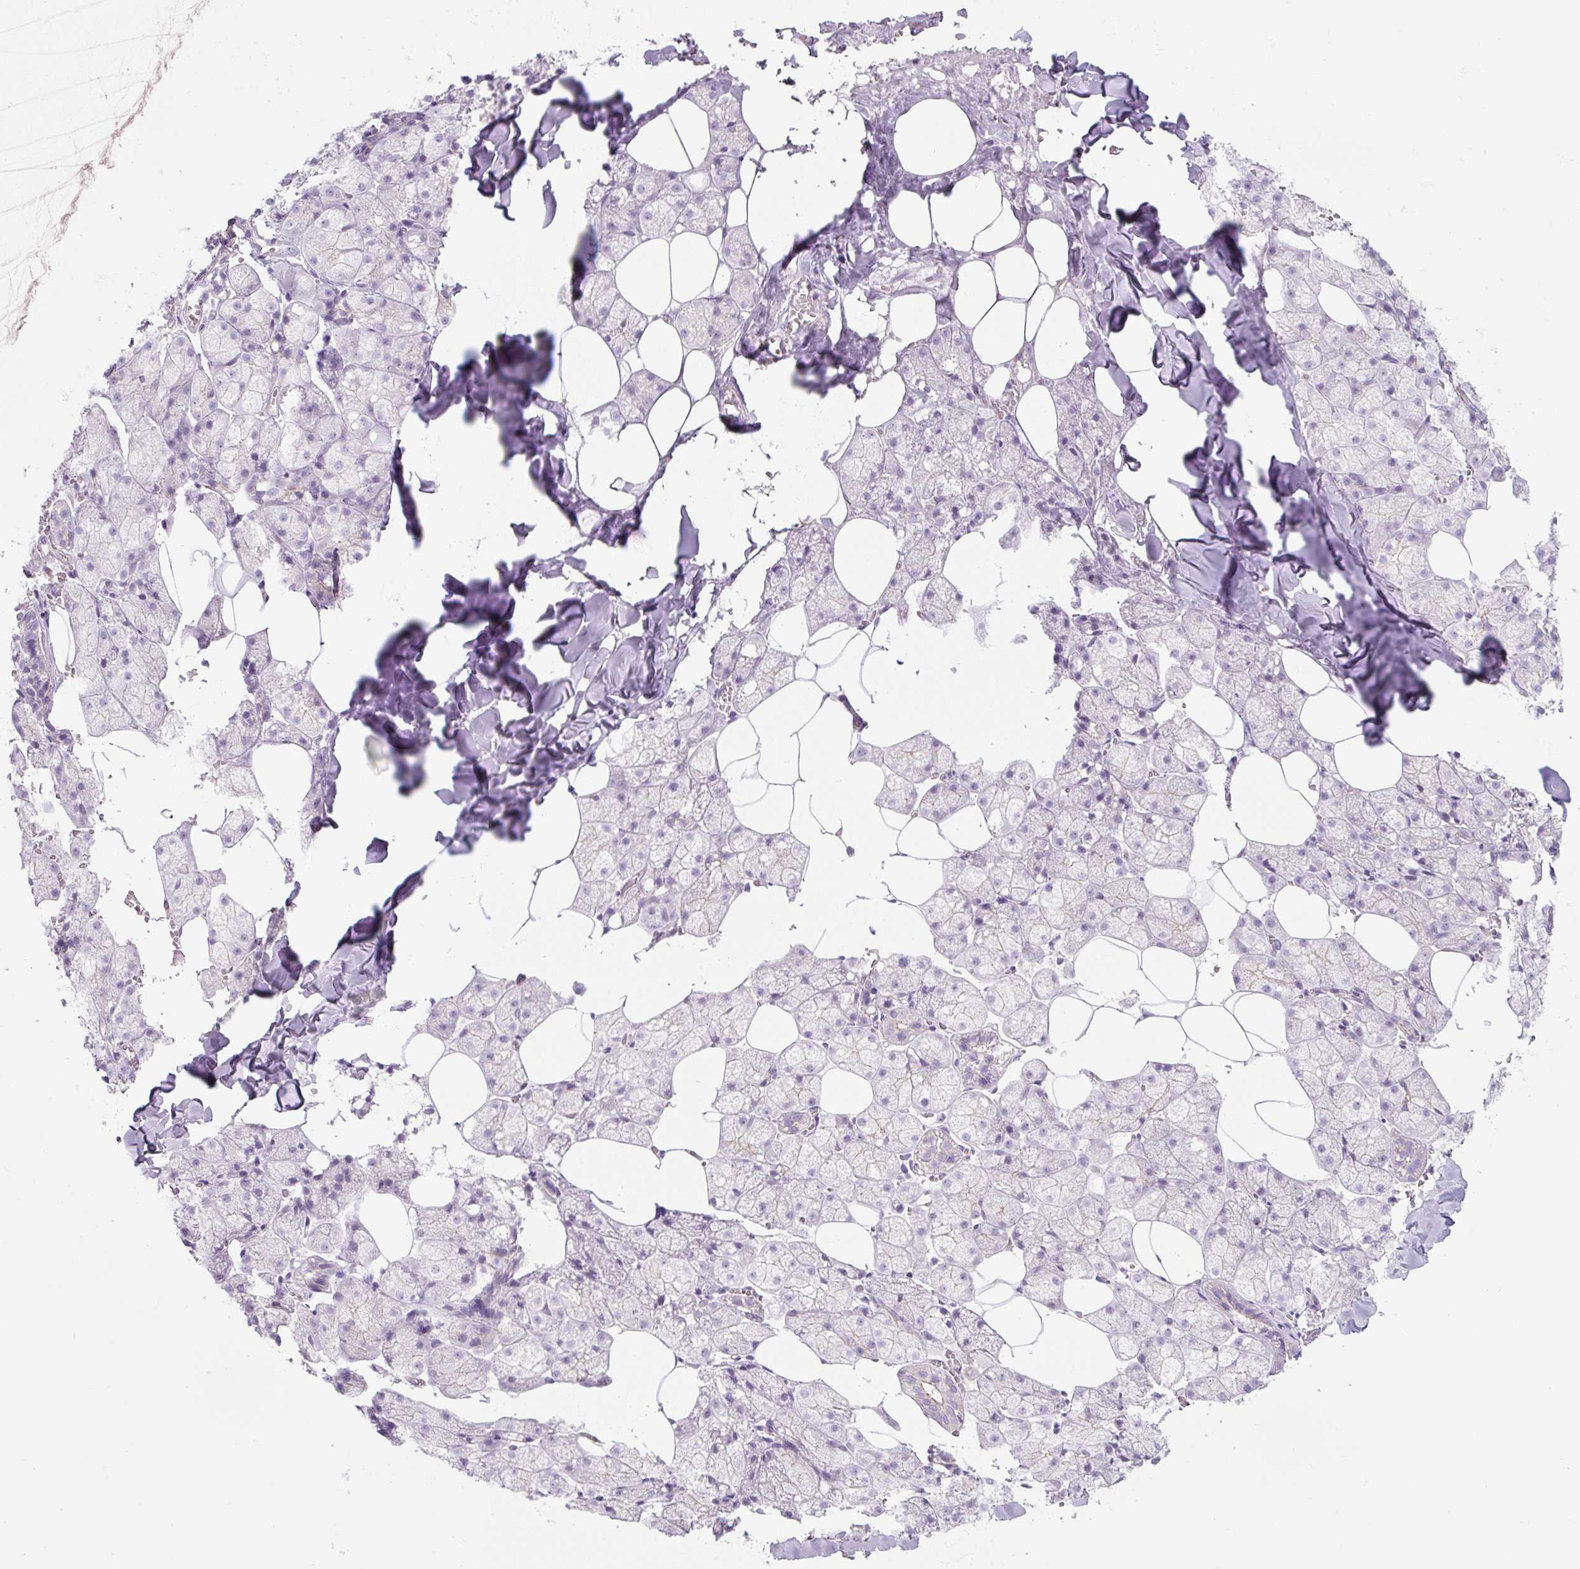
{"staining": {"intensity": "weak", "quantity": "25%-75%", "location": "cytoplasmic/membranous"}, "tissue": "salivary gland", "cell_type": "Glandular cells", "image_type": "normal", "snomed": [{"axis": "morphology", "description": "Normal tissue, NOS"}, {"axis": "topography", "description": "Salivary gland"}, {"axis": "topography", "description": "Peripheral nerve tissue"}], "caption": "This histopathology image exhibits immunohistochemistry staining of unremarkable human salivary gland, with low weak cytoplasmic/membranous expression in about 25%-75% of glandular cells.", "gene": "PRM1", "patient": {"sex": "male", "age": 38}}